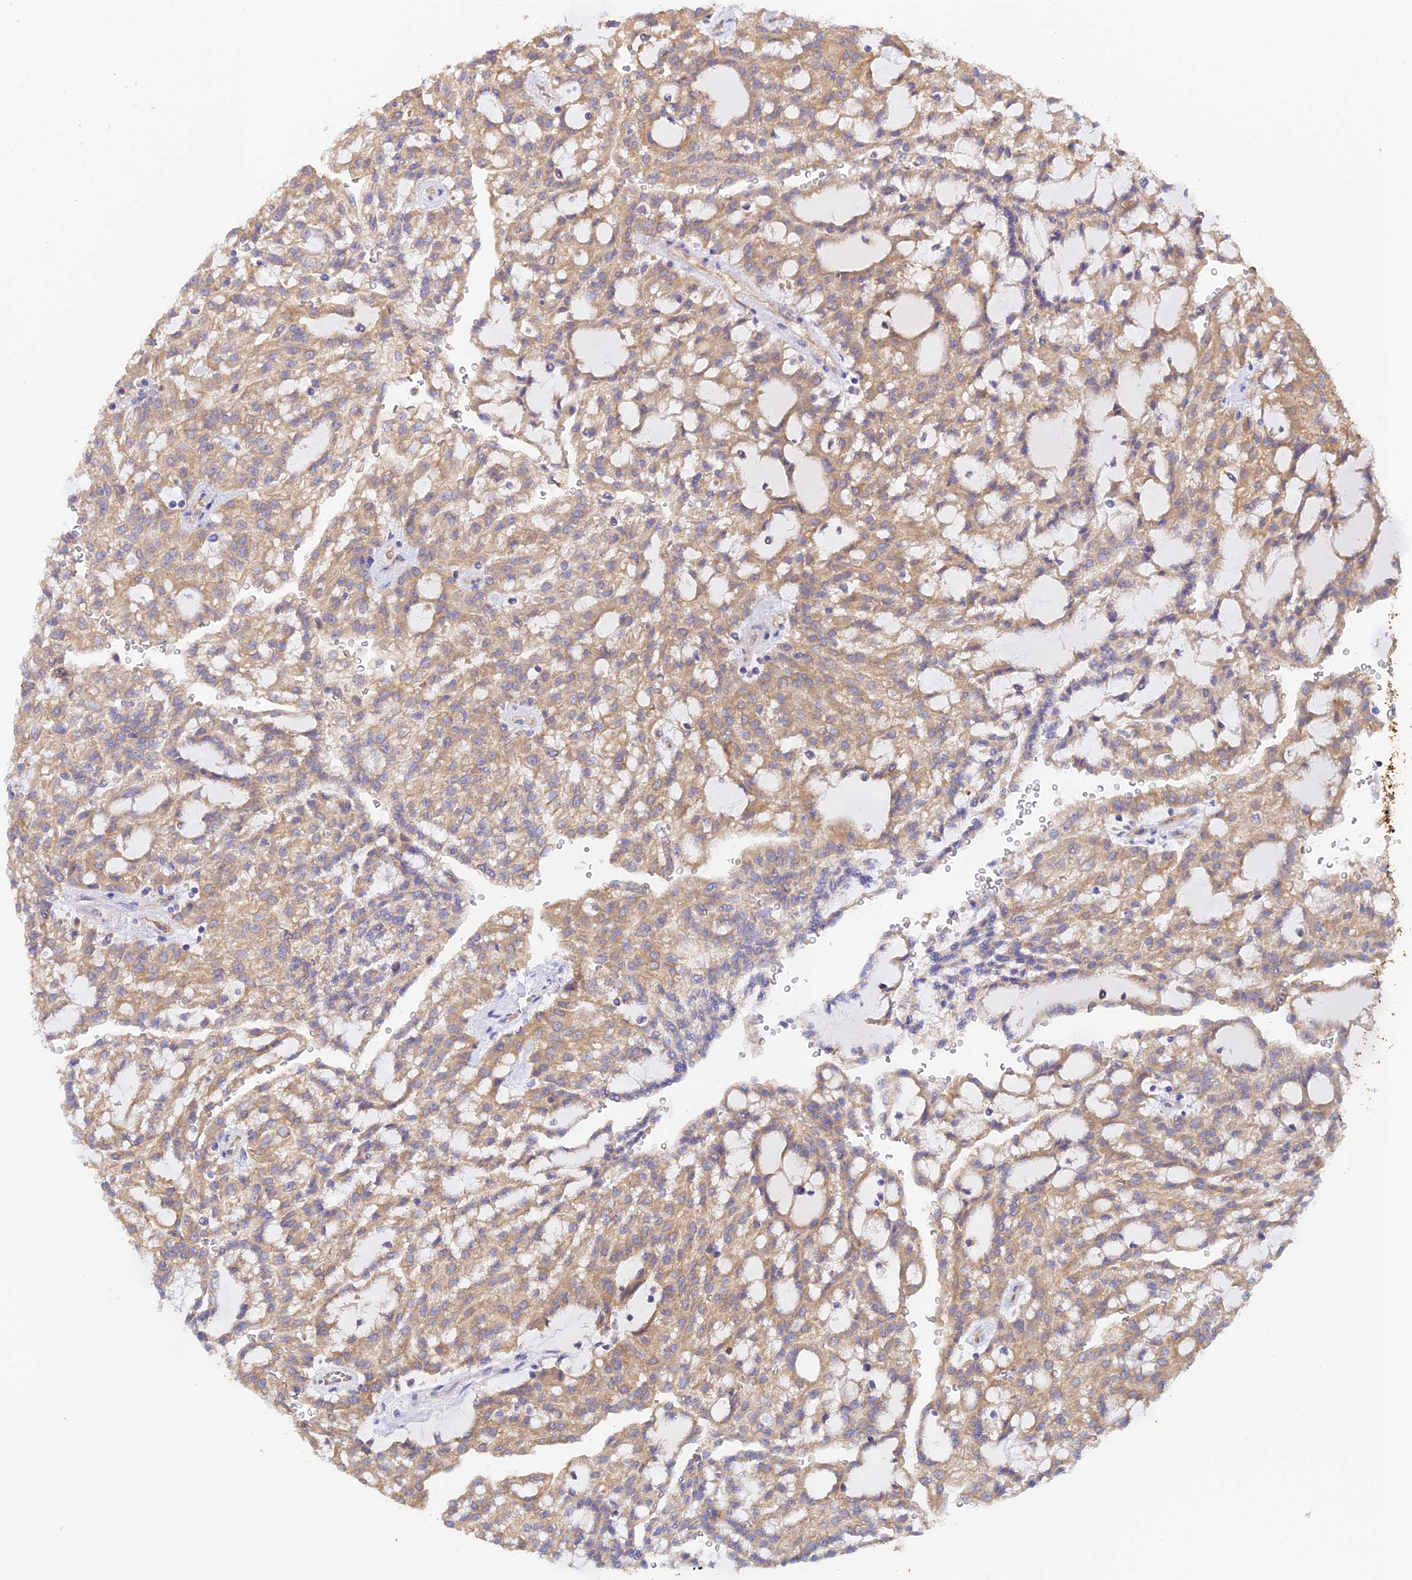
{"staining": {"intensity": "moderate", "quantity": ">75%", "location": "cytoplasmic/membranous"}, "tissue": "renal cancer", "cell_type": "Tumor cells", "image_type": "cancer", "snomed": [{"axis": "morphology", "description": "Adenocarcinoma, NOS"}, {"axis": "topography", "description": "Kidney"}], "caption": "An image of renal cancer stained for a protein exhibits moderate cytoplasmic/membranous brown staining in tumor cells.", "gene": "MYO9A", "patient": {"sex": "male", "age": 63}}